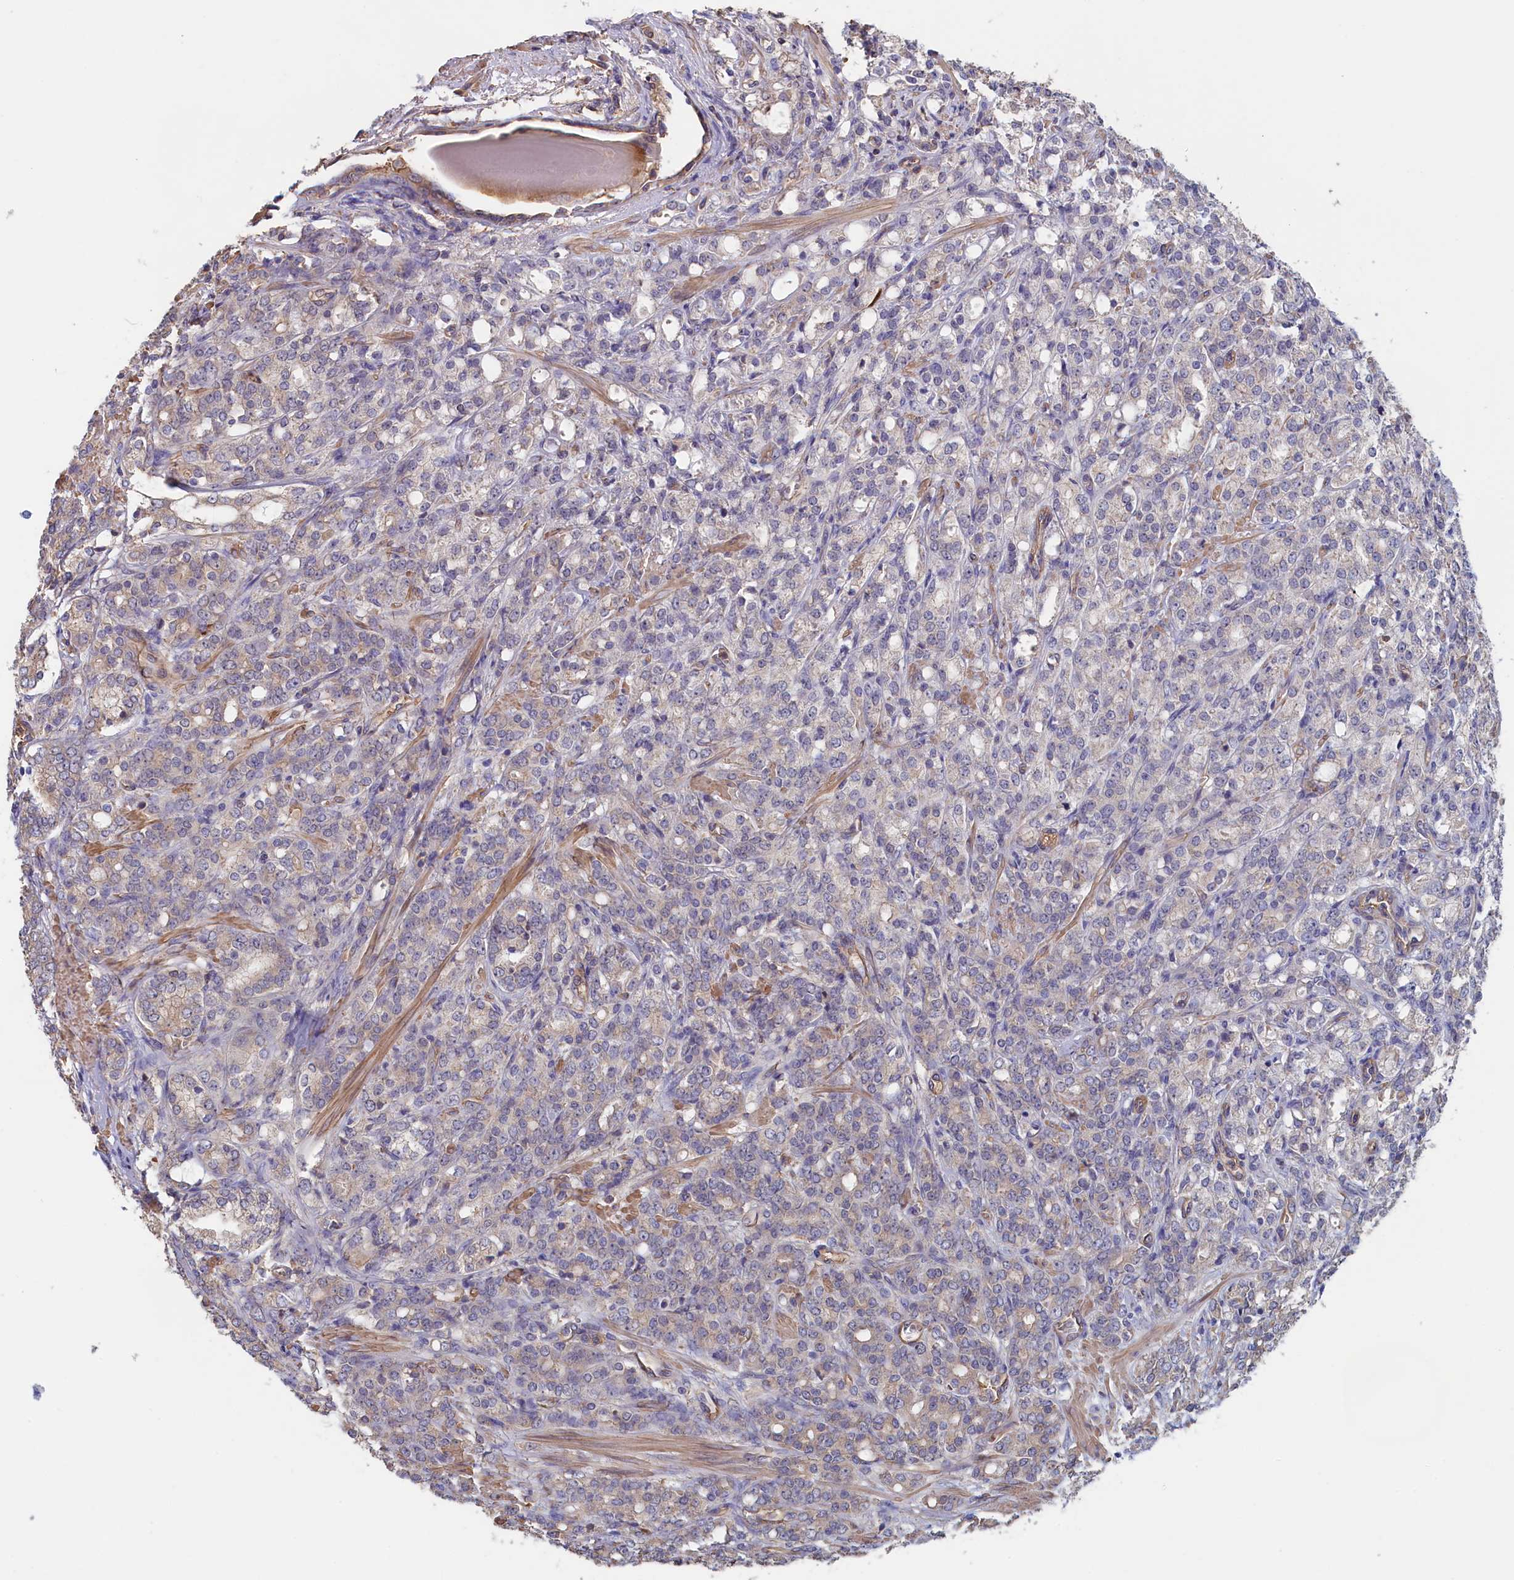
{"staining": {"intensity": "weak", "quantity": "25%-75%", "location": "cytoplasmic/membranous"}, "tissue": "prostate cancer", "cell_type": "Tumor cells", "image_type": "cancer", "snomed": [{"axis": "morphology", "description": "Adenocarcinoma, High grade"}, {"axis": "topography", "description": "Prostate"}], "caption": "IHC staining of prostate cancer (high-grade adenocarcinoma), which displays low levels of weak cytoplasmic/membranous expression in about 25%-75% of tumor cells indicating weak cytoplasmic/membranous protein positivity. The staining was performed using DAB (3,3'-diaminobenzidine) (brown) for protein detection and nuclei were counterstained in hematoxylin (blue).", "gene": "ANKRD2", "patient": {"sex": "male", "age": 62}}